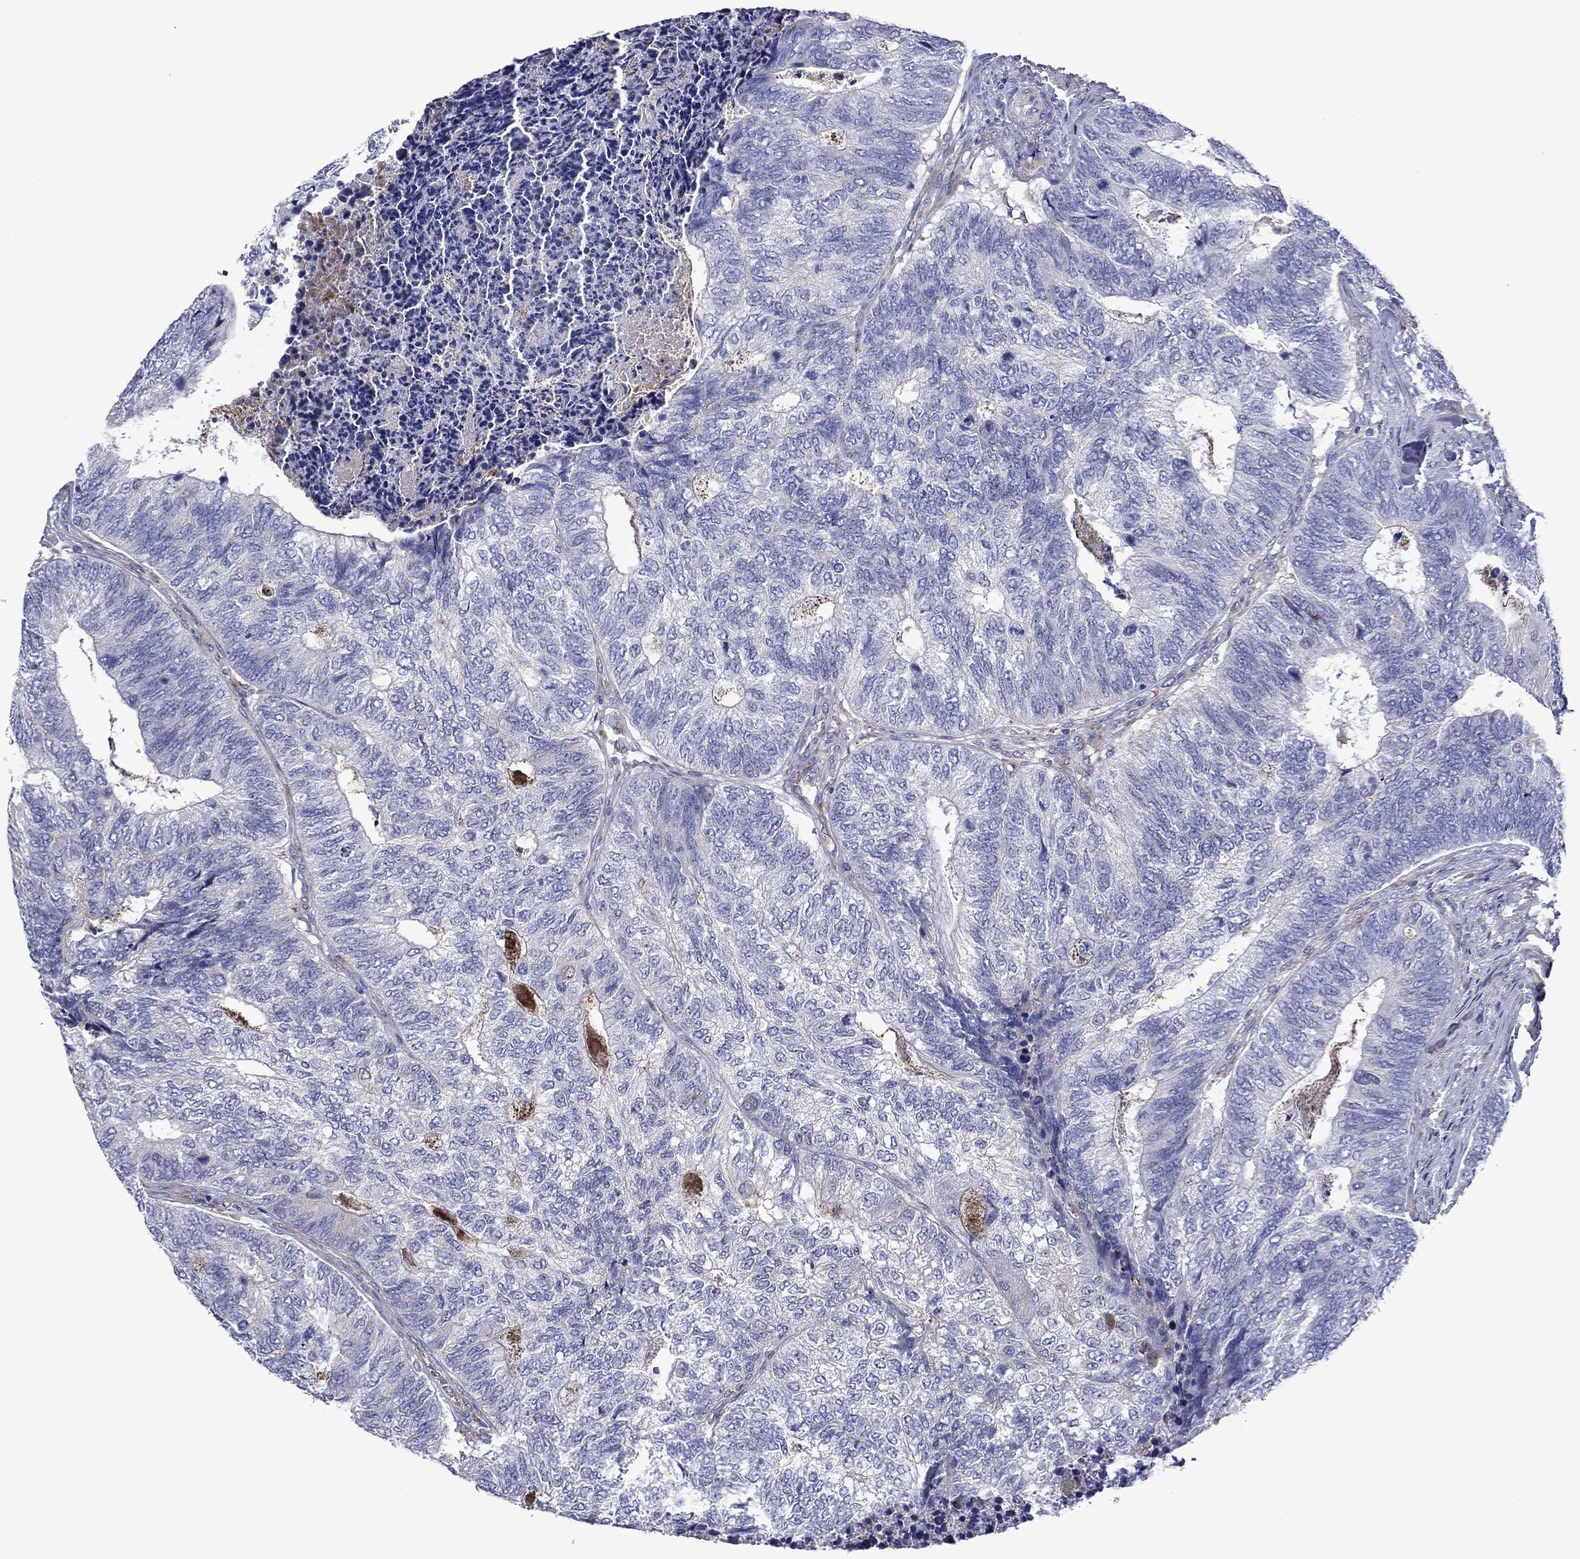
{"staining": {"intensity": "negative", "quantity": "none", "location": "none"}, "tissue": "colorectal cancer", "cell_type": "Tumor cells", "image_type": "cancer", "snomed": [{"axis": "morphology", "description": "Adenocarcinoma, NOS"}, {"axis": "topography", "description": "Colon"}], "caption": "Tumor cells are negative for brown protein staining in colorectal cancer.", "gene": "HSPG2", "patient": {"sex": "female", "age": 67}}